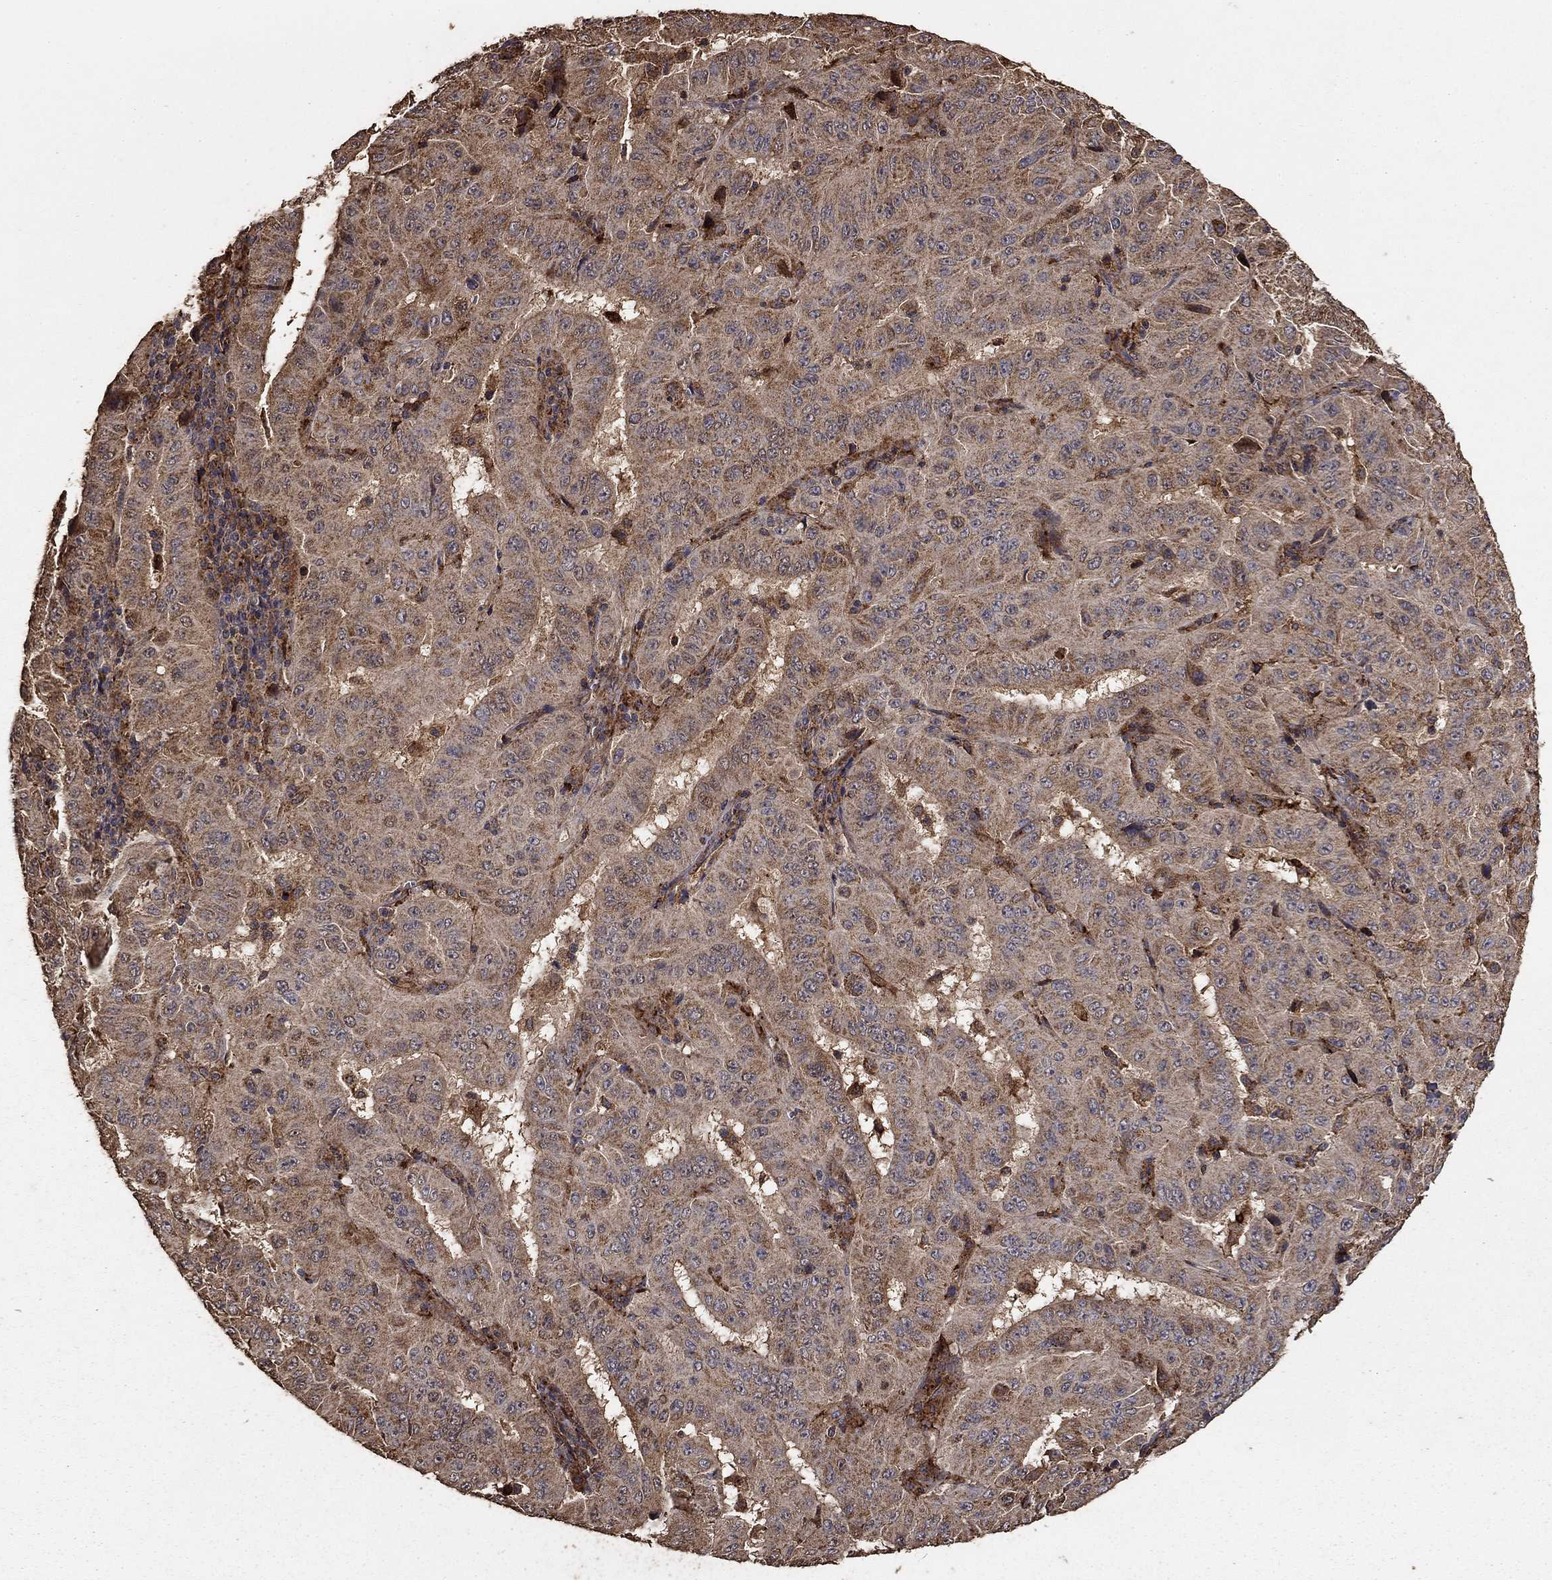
{"staining": {"intensity": "moderate", "quantity": ">75%", "location": "cytoplasmic/membranous"}, "tissue": "pancreatic cancer", "cell_type": "Tumor cells", "image_type": "cancer", "snomed": [{"axis": "morphology", "description": "Adenocarcinoma, NOS"}, {"axis": "topography", "description": "Pancreas"}], "caption": "Protein expression analysis of human pancreatic cancer reveals moderate cytoplasmic/membranous positivity in approximately >75% of tumor cells. The staining was performed using DAB, with brown indicating positive protein expression. Nuclei are stained blue with hematoxylin.", "gene": "IFRD1", "patient": {"sex": "male", "age": 63}}